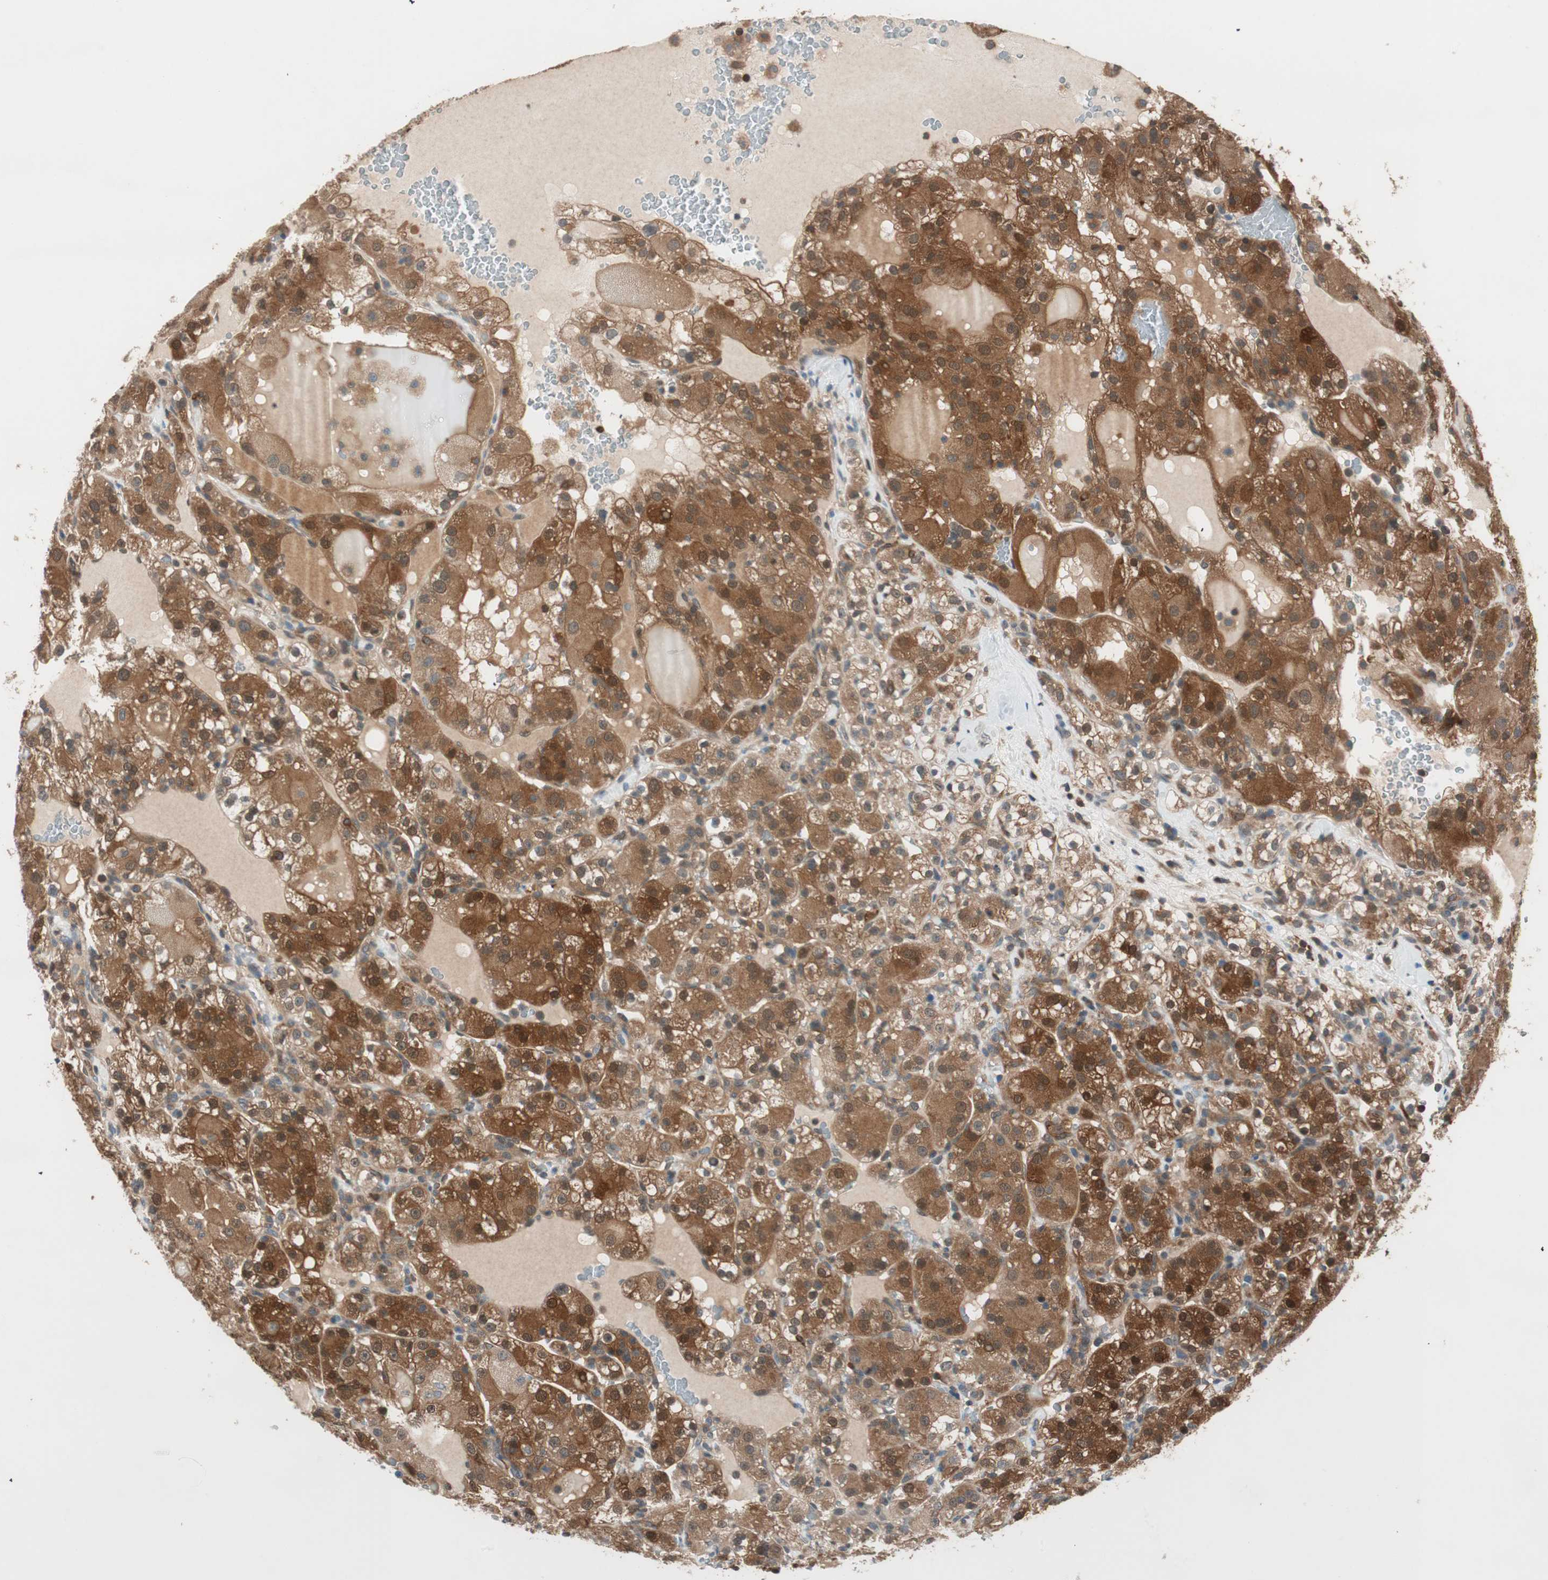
{"staining": {"intensity": "strong", "quantity": ">75%", "location": "cytoplasmic/membranous,nuclear"}, "tissue": "renal cancer", "cell_type": "Tumor cells", "image_type": "cancer", "snomed": [{"axis": "morphology", "description": "Normal tissue, NOS"}, {"axis": "morphology", "description": "Adenocarcinoma, NOS"}, {"axis": "topography", "description": "Kidney"}], "caption": "Renal adenocarcinoma tissue shows strong cytoplasmic/membranous and nuclear positivity in approximately >75% of tumor cells", "gene": "GALT", "patient": {"sex": "male", "age": 61}}